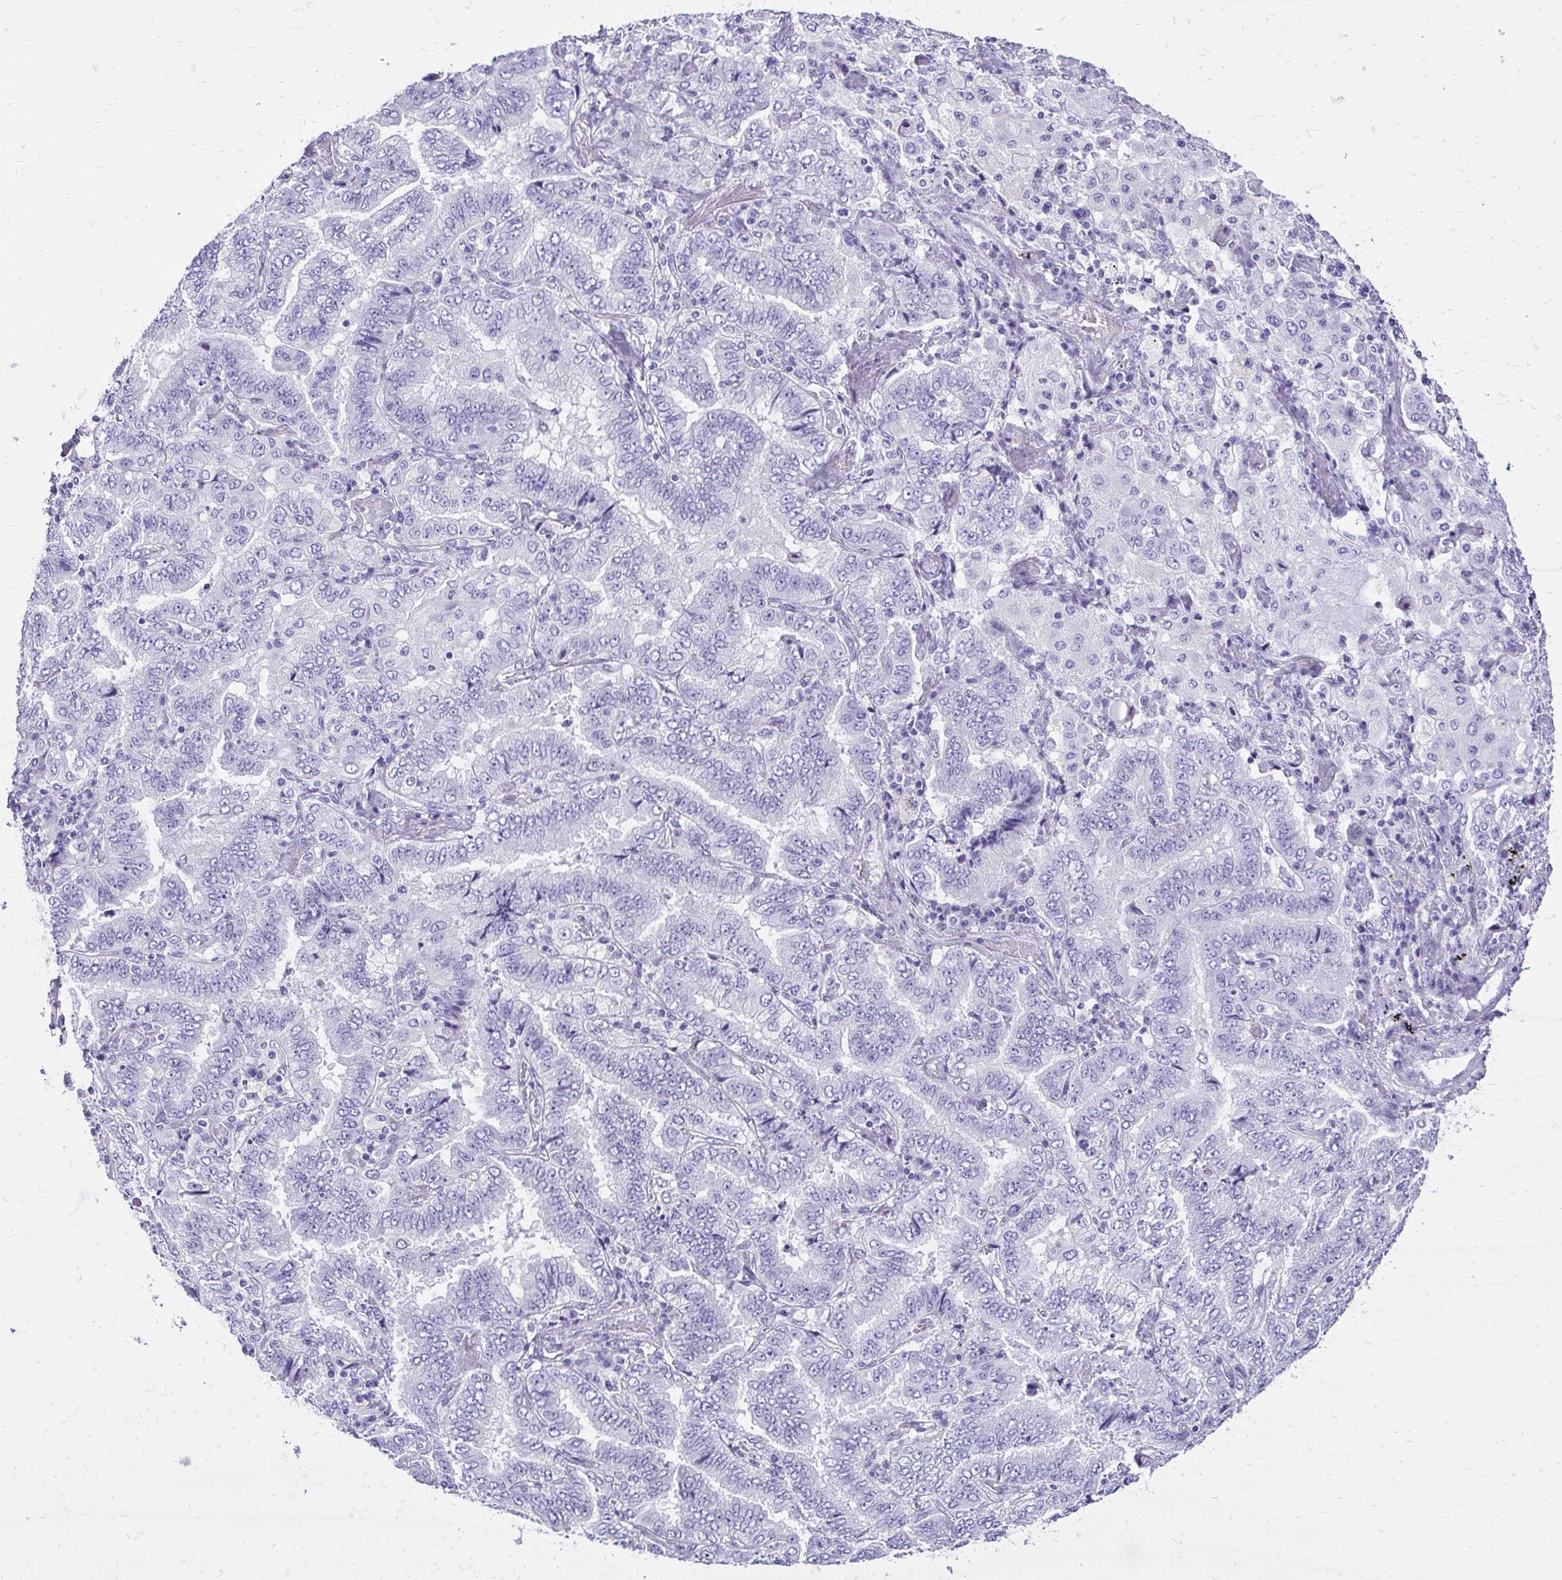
{"staining": {"intensity": "negative", "quantity": "none", "location": "none"}, "tissue": "lung cancer", "cell_type": "Tumor cells", "image_type": "cancer", "snomed": [{"axis": "morphology", "description": "Aneuploidy"}, {"axis": "morphology", "description": "Adenocarcinoma, NOS"}, {"axis": "morphology", "description": "Adenocarcinoma, metastatic, NOS"}, {"axis": "topography", "description": "Lymph node"}, {"axis": "topography", "description": "Lung"}], "caption": "IHC image of lung cancer stained for a protein (brown), which demonstrates no expression in tumor cells.", "gene": "SLC32A1", "patient": {"sex": "female", "age": 48}}